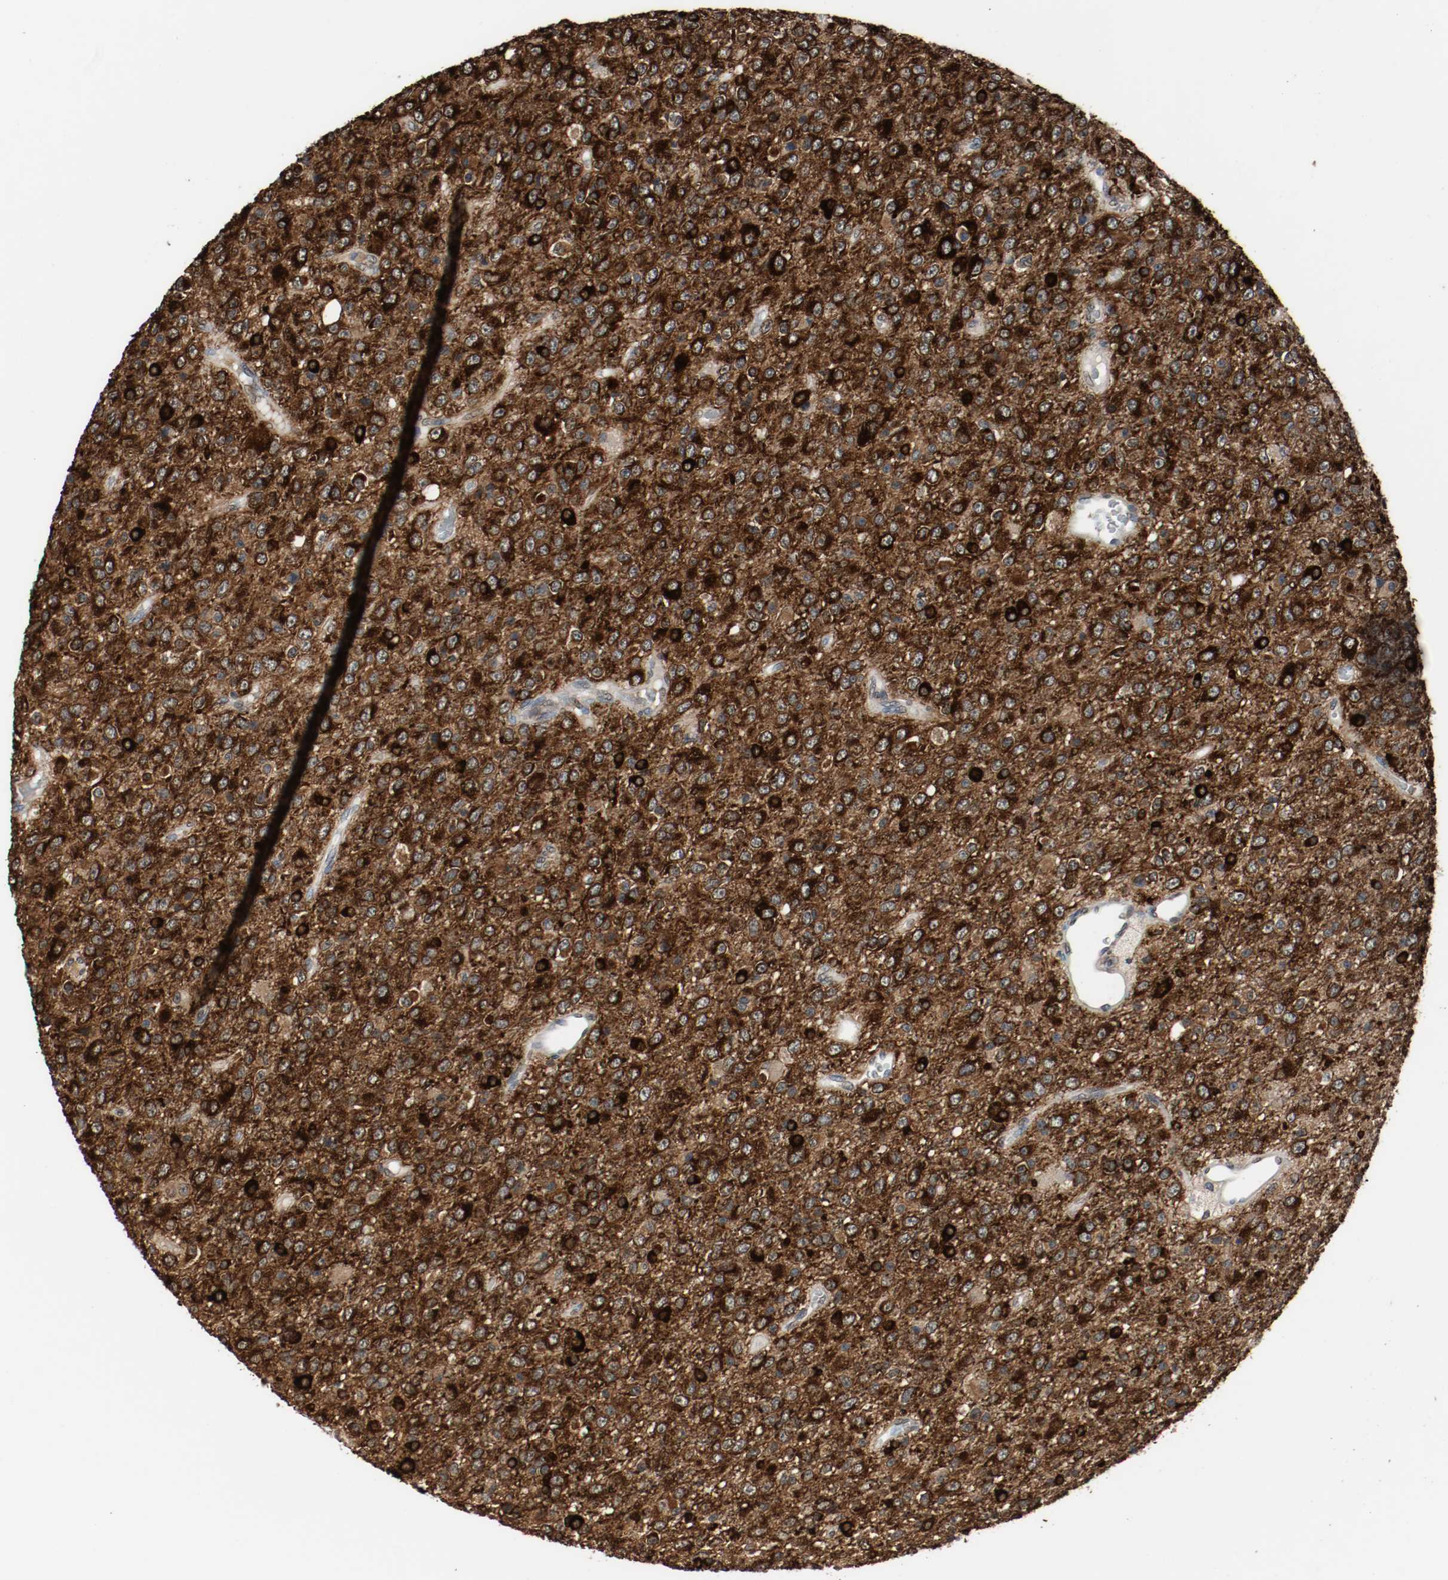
{"staining": {"intensity": "strong", "quantity": ">75%", "location": "cytoplasmic/membranous"}, "tissue": "glioma", "cell_type": "Tumor cells", "image_type": "cancer", "snomed": [{"axis": "morphology", "description": "Glioma, malignant, High grade"}, {"axis": "topography", "description": "pancreas cauda"}], "caption": "A brown stain labels strong cytoplasmic/membranous expression of a protein in malignant glioma (high-grade) tumor cells.", "gene": "RTN4", "patient": {"sex": "male", "age": 60}}